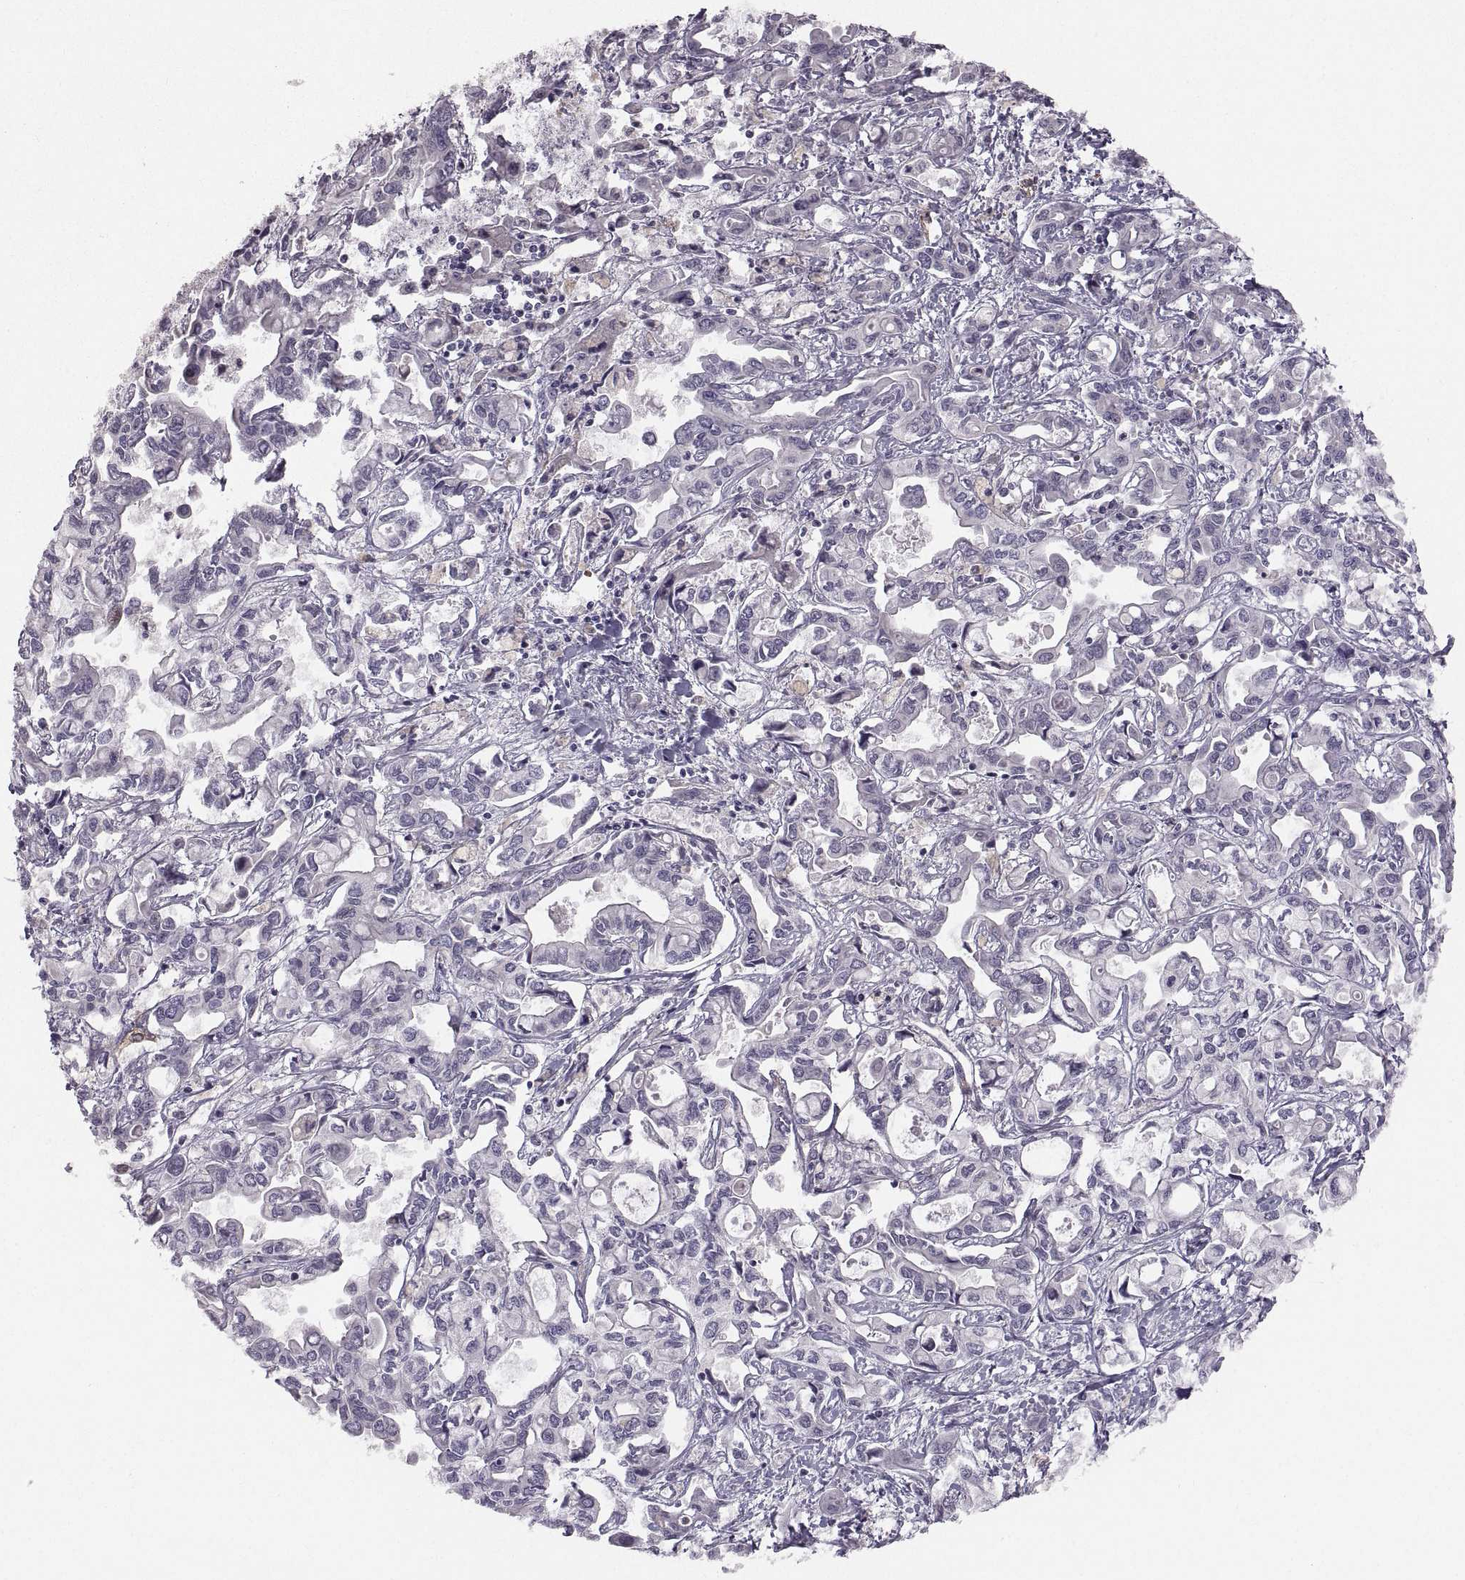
{"staining": {"intensity": "negative", "quantity": "none", "location": "none"}, "tissue": "liver cancer", "cell_type": "Tumor cells", "image_type": "cancer", "snomed": [{"axis": "morphology", "description": "Cholangiocarcinoma"}, {"axis": "topography", "description": "Liver"}], "caption": "High magnification brightfield microscopy of liver cancer (cholangiocarcinoma) stained with DAB (3,3'-diaminobenzidine) (brown) and counterstained with hematoxylin (blue): tumor cells show no significant positivity.", "gene": "PGM5", "patient": {"sex": "female", "age": 64}}